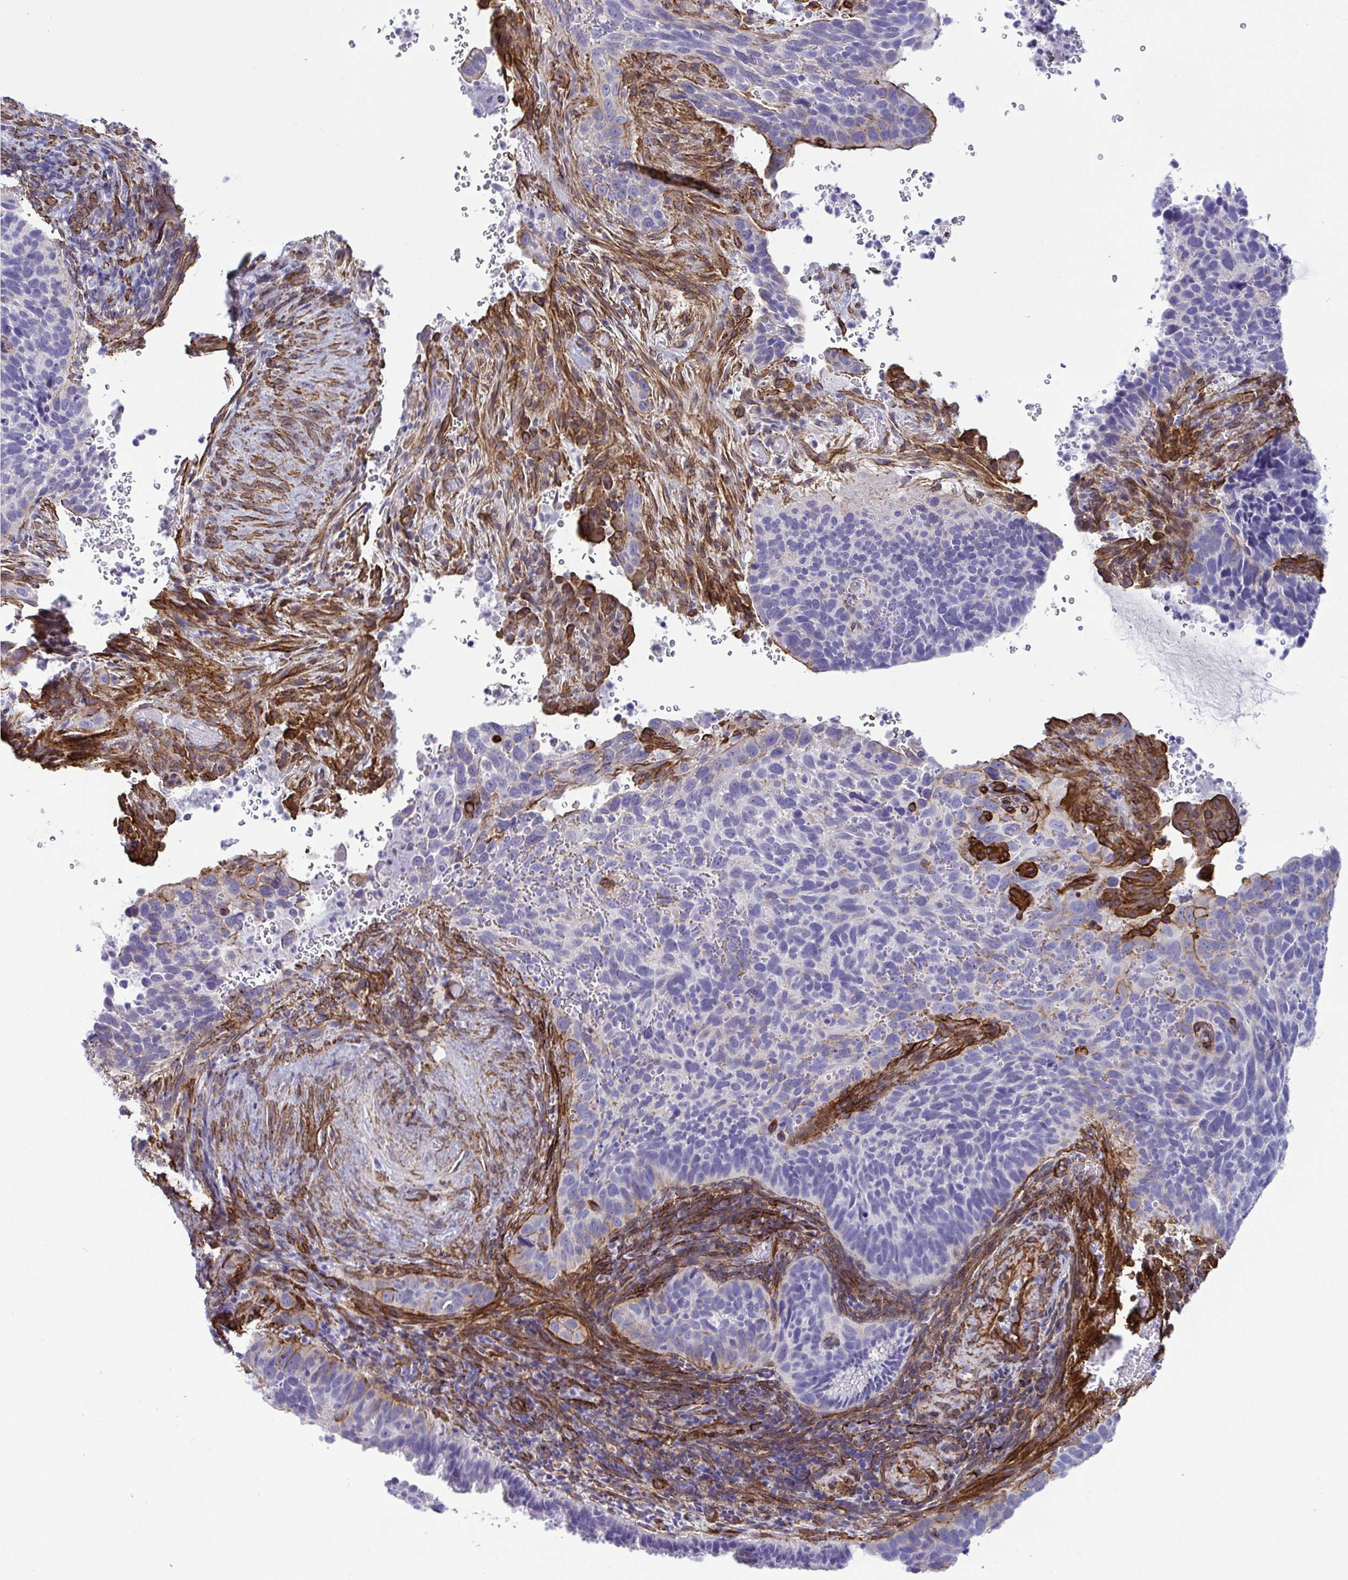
{"staining": {"intensity": "negative", "quantity": "none", "location": "none"}, "tissue": "cervical cancer", "cell_type": "Tumor cells", "image_type": "cancer", "snomed": [{"axis": "morphology", "description": "Squamous cell carcinoma, NOS"}, {"axis": "topography", "description": "Cervix"}], "caption": "High magnification brightfield microscopy of cervical cancer stained with DAB (3,3'-diaminobenzidine) (brown) and counterstained with hematoxylin (blue): tumor cells show no significant staining. Nuclei are stained in blue.", "gene": "SYNPO2L", "patient": {"sex": "female", "age": 51}}